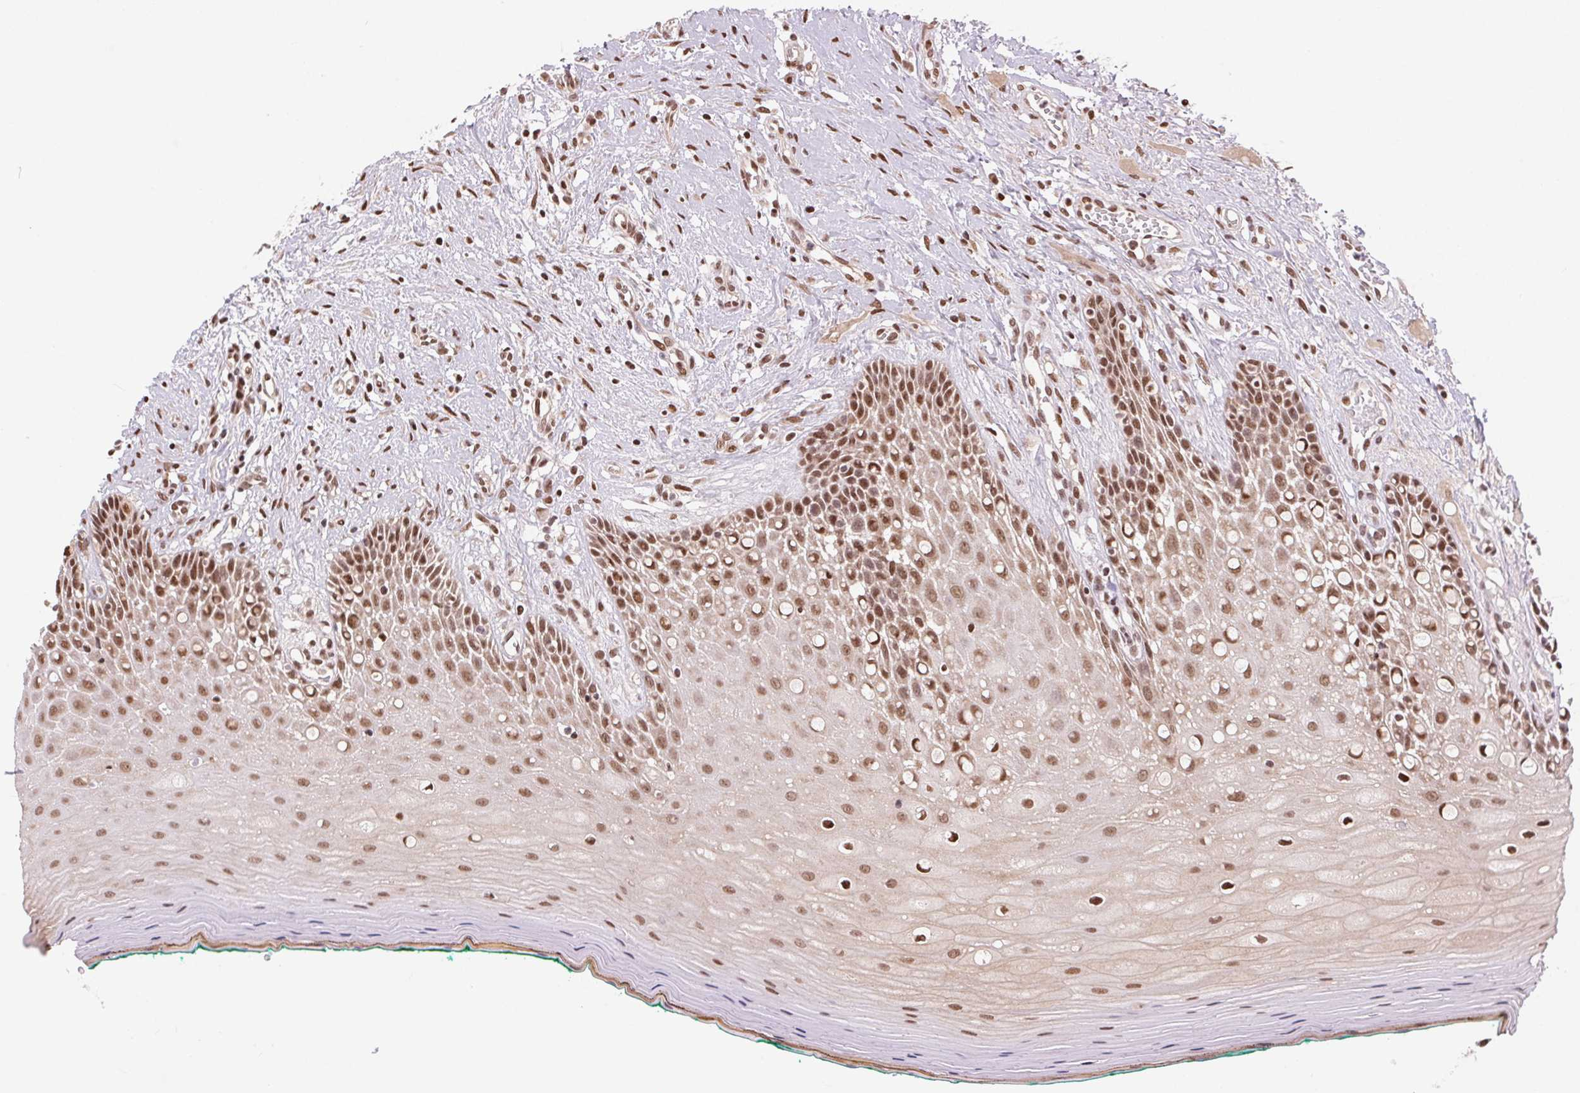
{"staining": {"intensity": "strong", "quantity": ">75%", "location": "nuclear"}, "tissue": "oral mucosa", "cell_type": "Squamous epithelial cells", "image_type": "normal", "snomed": [{"axis": "morphology", "description": "Normal tissue, NOS"}, {"axis": "topography", "description": "Oral tissue"}], "caption": "DAB (3,3'-diaminobenzidine) immunohistochemical staining of normal oral mucosa shows strong nuclear protein positivity in approximately >75% of squamous epithelial cells.", "gene": "RAD23A", "patient": {"sex": "female", "age": 83}}